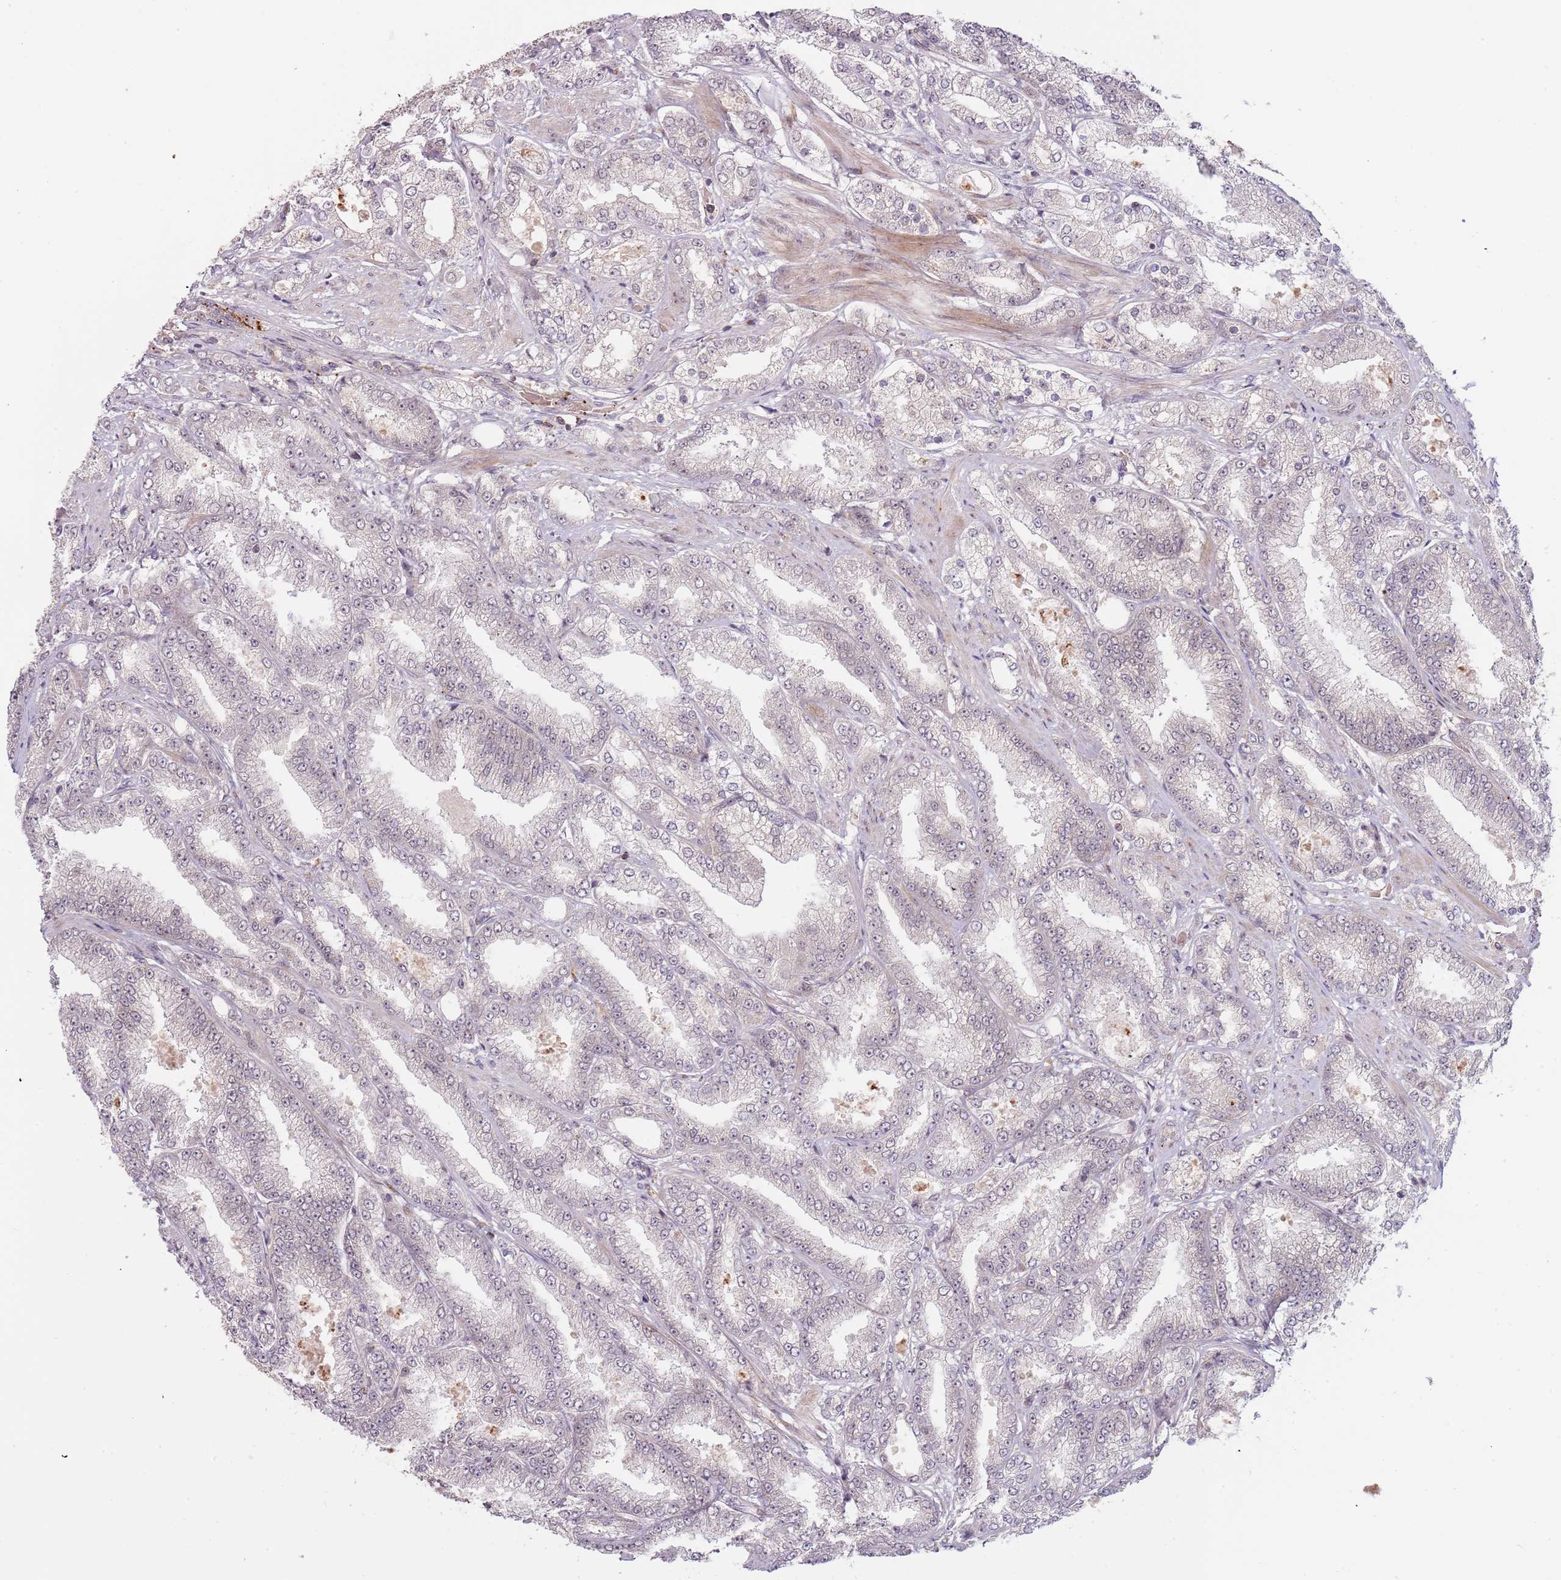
{"staining": {"intensity": "weak", "quantity": "<25%", "location": "cytoplasmic/membranous"}, "tissue": "prostate cancer", "cell_type": "Tumor cells", "image_type": "cancer", "snomed": [{"axis": "morphology", "description": "Adenocarcinoma, High grade"}, {"axis": "topography", "description": "Prostate"}], "caption": "Immunohistochemistry of human prostate cancer (adenocarcinoma (high-grade)) shows no expression in tumor cells. (DAB (3,3'-diaminobenzidine) IHC visualized using brightfield microscopy, high magnification).", "gene": "ULK3", "patient": {"sex": "male", "age": 68}}